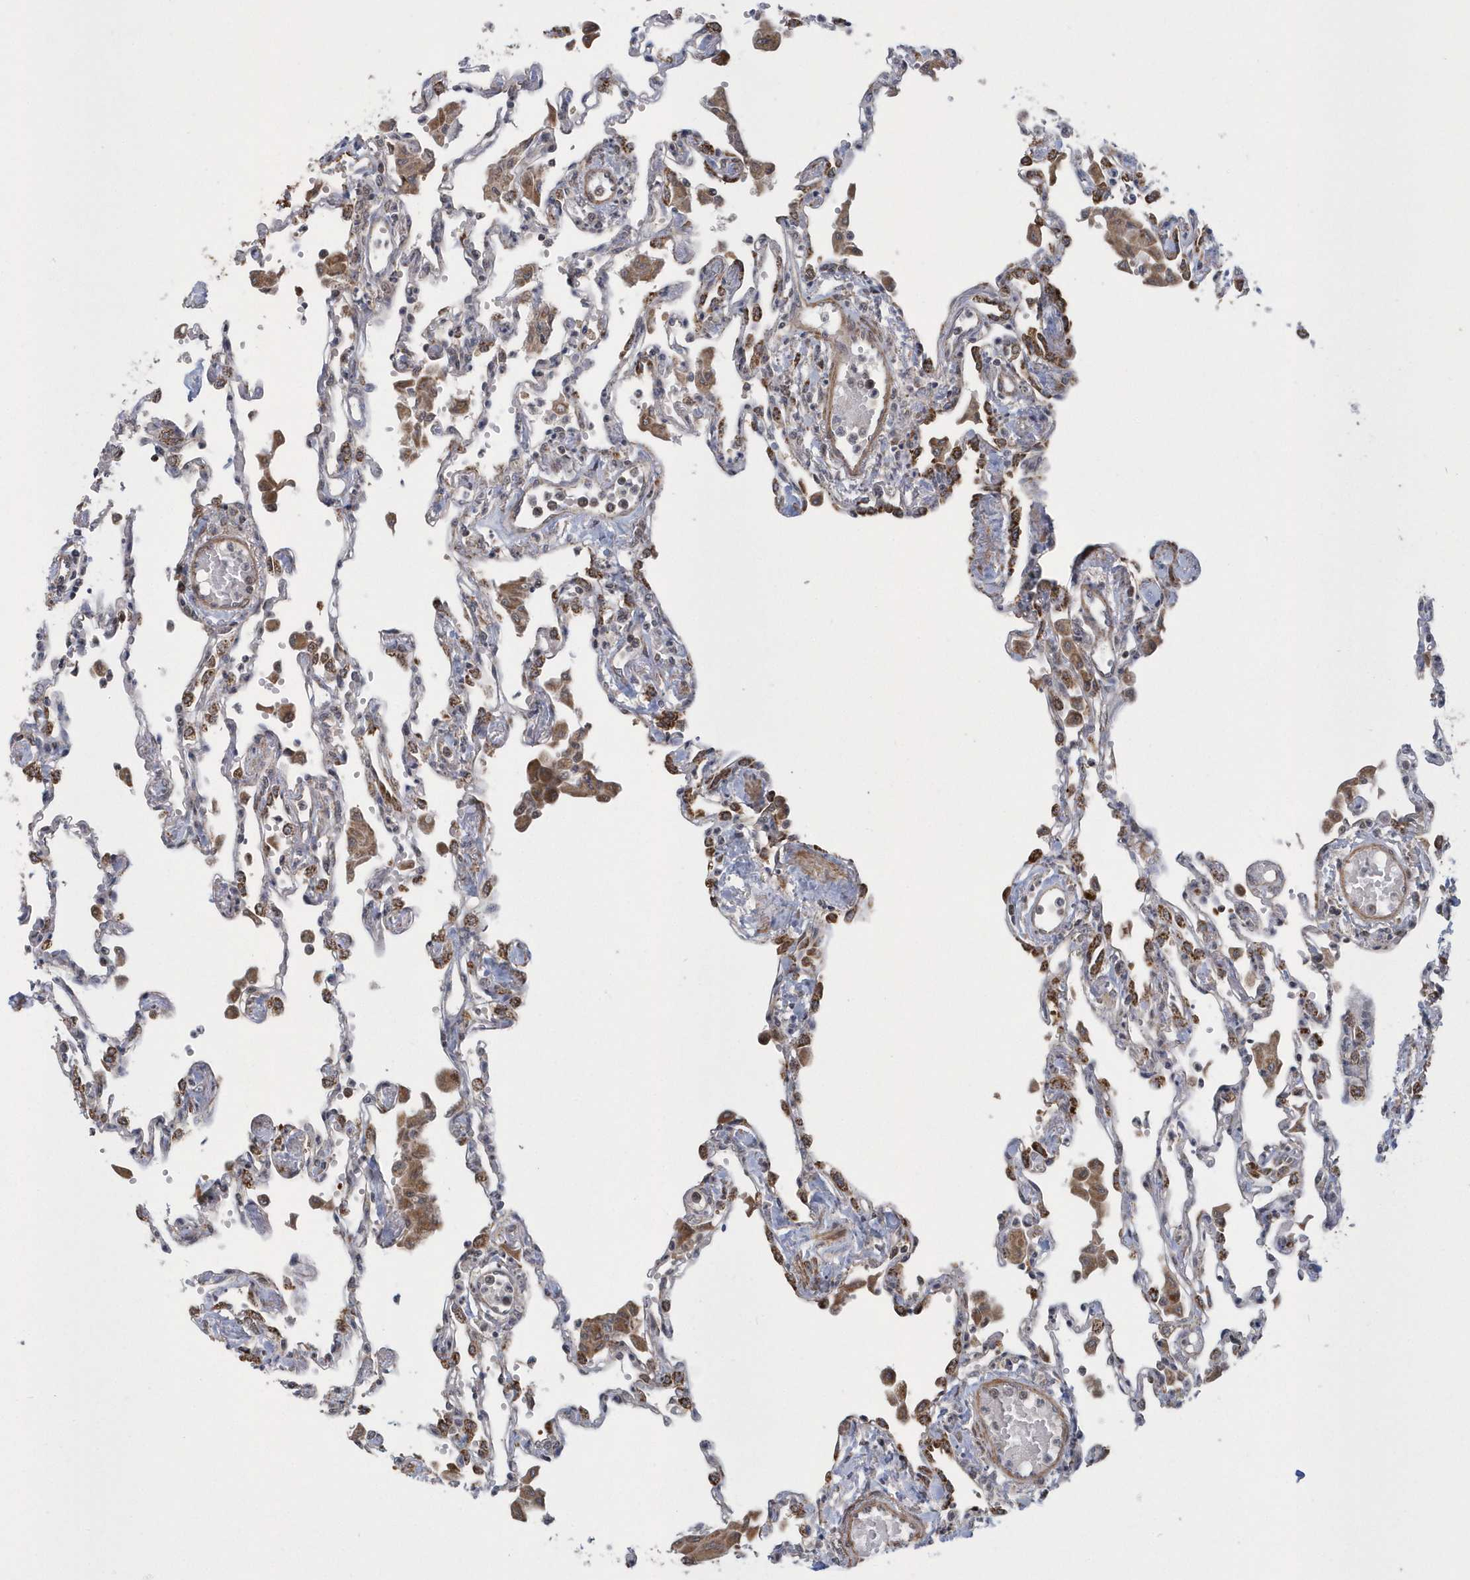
{"staining": {"intensity": "moderate", "quantity": "25%-75%", "location": "cytoplasmic/membranous"}, "tissue": "lung", "cell_type": "Alveolar cells", "image_type": "normal", "snomed": [{"axis": "morphology", "description": "Normal tissue, NOS"}, {"axis": "topography", "description": "Bronchus"}, {"axis": "topography", "description": "Lung"}], "caption": "Lung stained with DAB immunohistochemistry reveals medium levels of moderate cytoplasmic/membranous staining in approximately 25%-75% of alveolar cells.", "gene": "SLX9", "patient": {"sex": "female", "age": 49}}